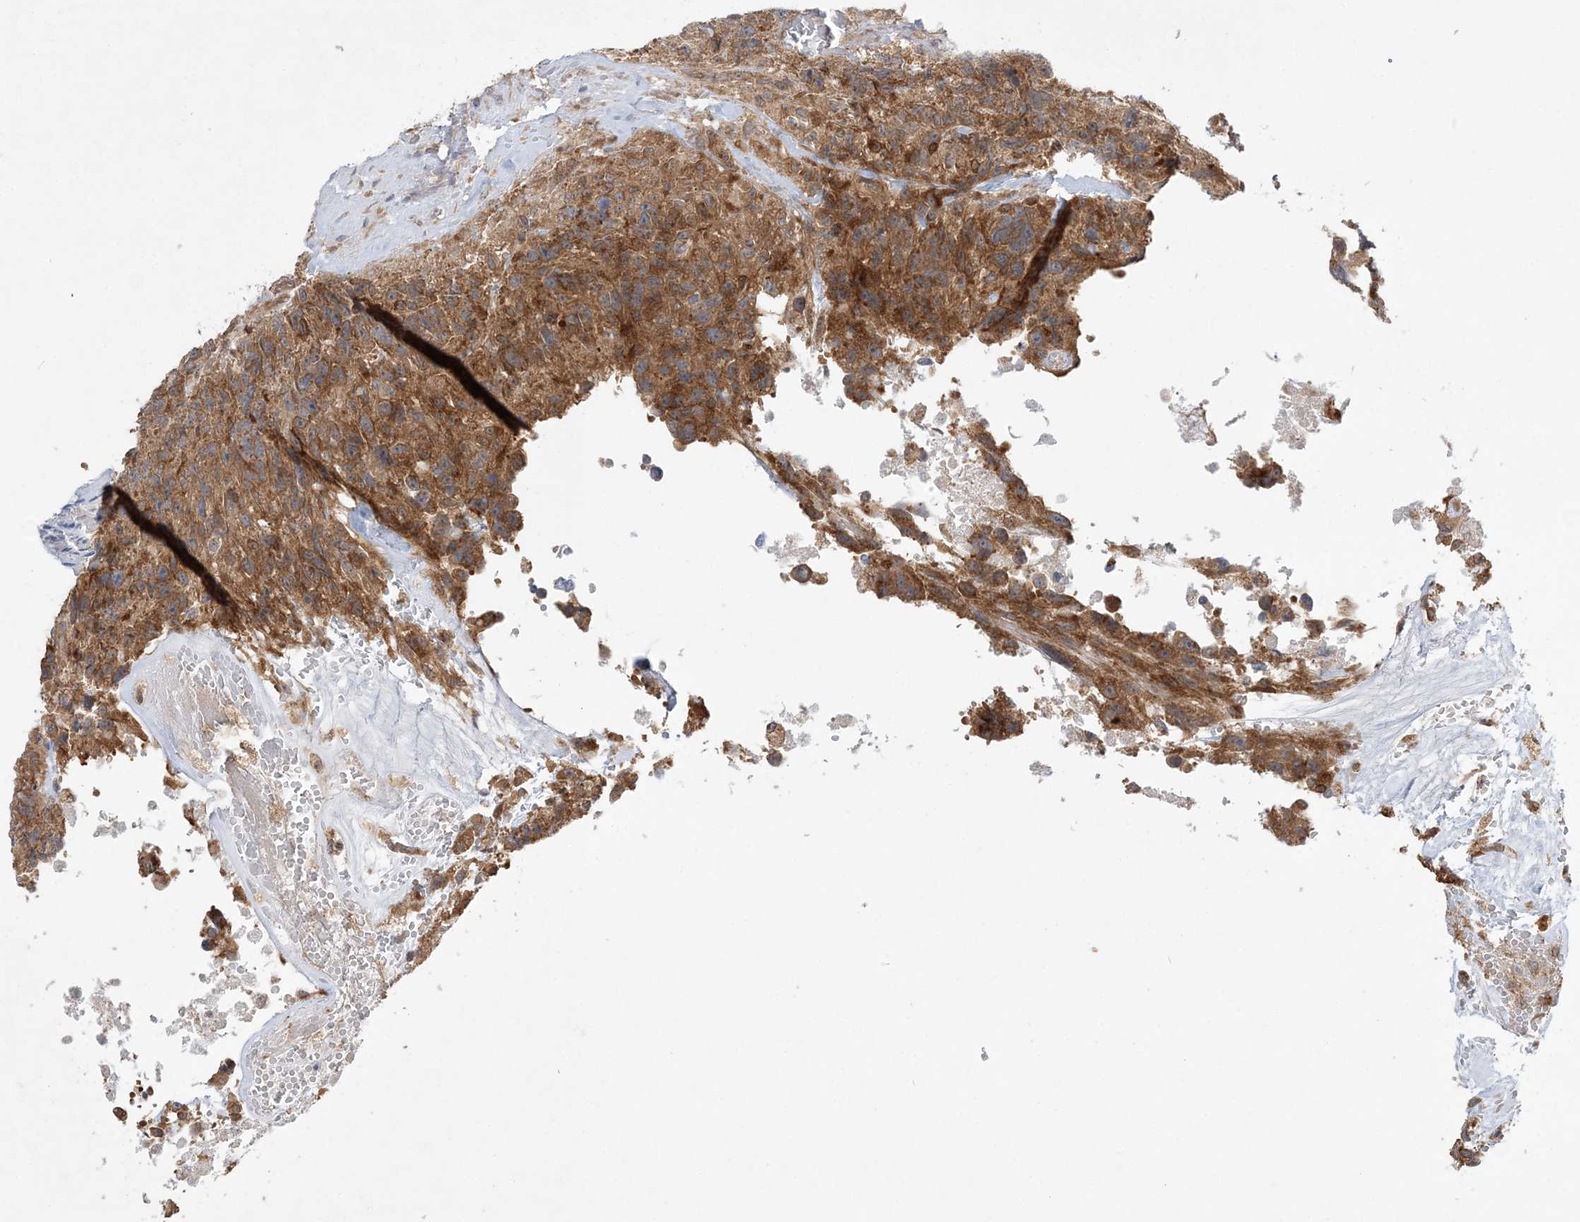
{"staining": {"intensity": "strong", "quantity": ">75%", "location": "cytoplasmic/membranous"}, "tissue": "glioma", "cell_type": "Tumor cells", "image_type": "cancer", "snomed": [{"axis": "morphology", "description": "Glioma, malignant, High grade"}, {"axis": "topography", "description": "Brain"}], "caption": "This is a photomicrograph of immunohistochemistry staining of glioma, which shows strong positivity in the cytoplasmic/membranous of tumor cells.", "gene": "MMADHC", "patient": {"sex": "male", "age": 69}}